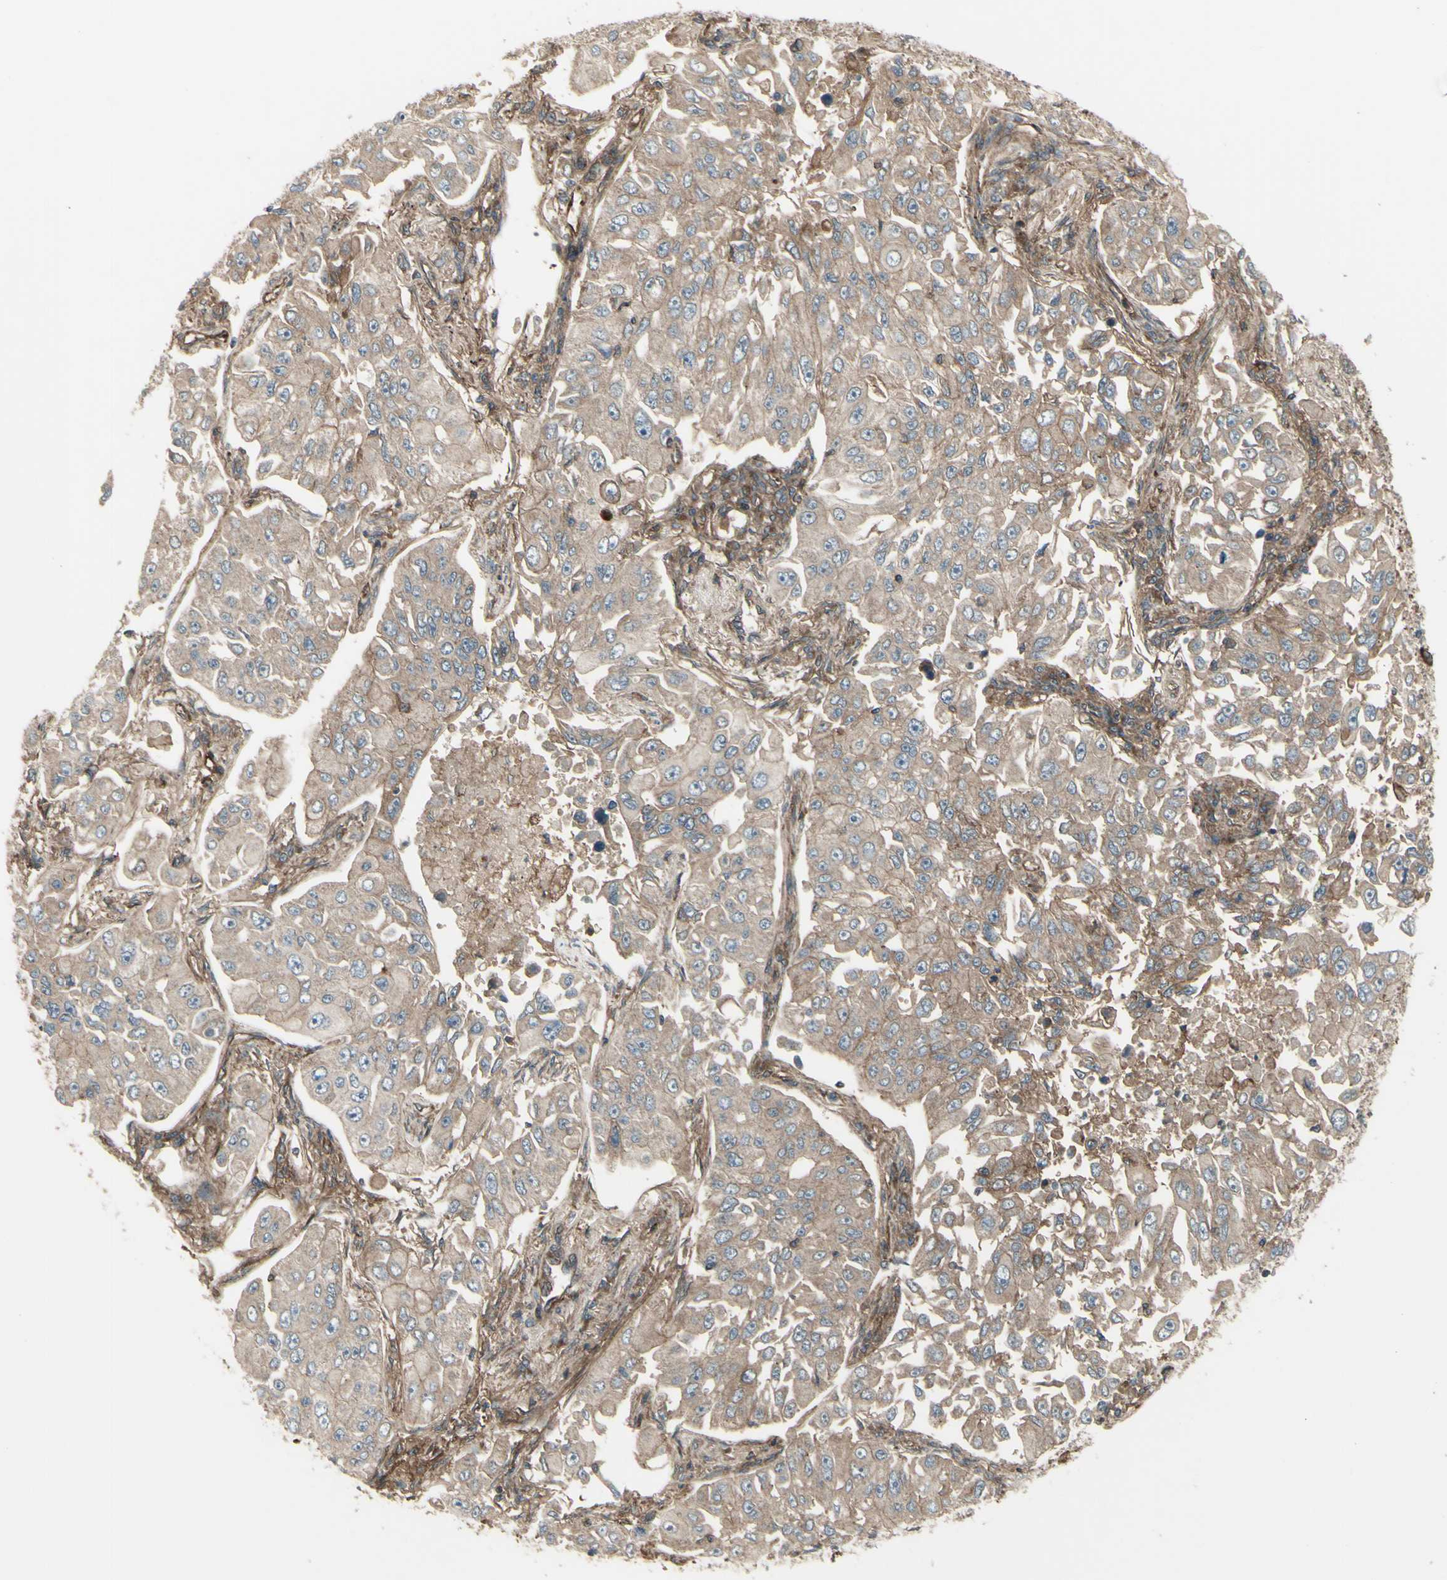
{"staining": {"intensity": "weak", "quantity": ">75%", "location": "cytoplasmic/membranous"}, "tissue": "lung cancer", "cell_type": "Tumor cells", "image_type": "cancer", "snomed": [{"axis": "morphology", "description": "Adenocarcinoma, NOS"}, {"axis": "topography", "description": "Lung"}], "caption": "Human adenocarcinoma (lung) stained with a protein marker demonstrates weak staining in tumor cells.", "gene": "FXYD5", "patient": {"sex": "male", "age": 84}}